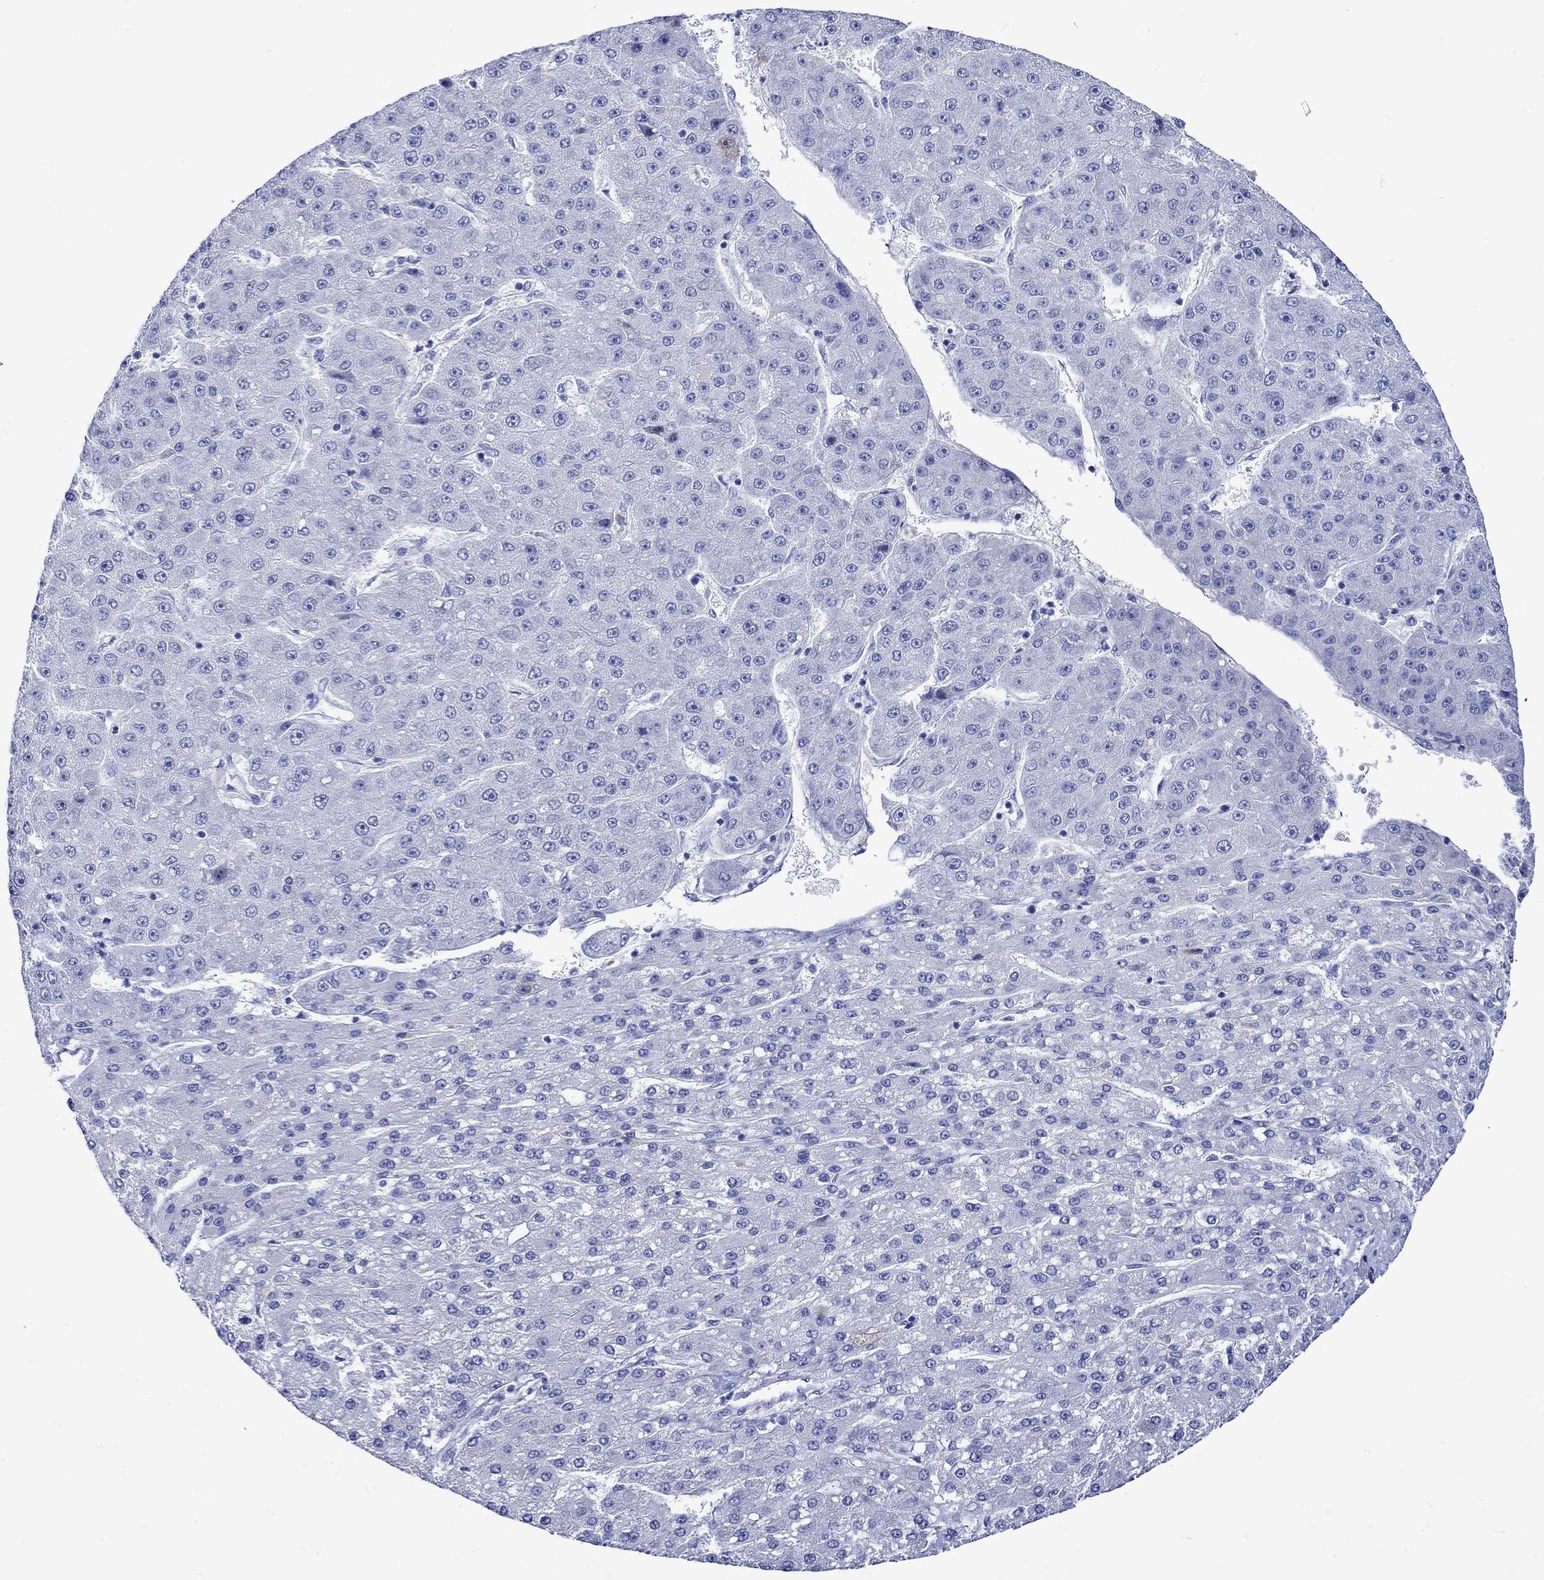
{"staining": {"intensity": "negative", "quantity": "none", "location": "none"}, "tissue": "liver cancer", "cell_type": "Tumor cells", "image_type": "cancer", "snomed": [{"axis": "morphology", "description": "Carcinoma, Hepatocellular, NOS"}, {"axis": "topography", "description": "Liver"}], "caption": "This is a image of immunohistochemistry staining of liver cancer, which shows no expression in tumor cells.", "gene": "CRYAB", "patient": {"sex": "male", "age": 67}}